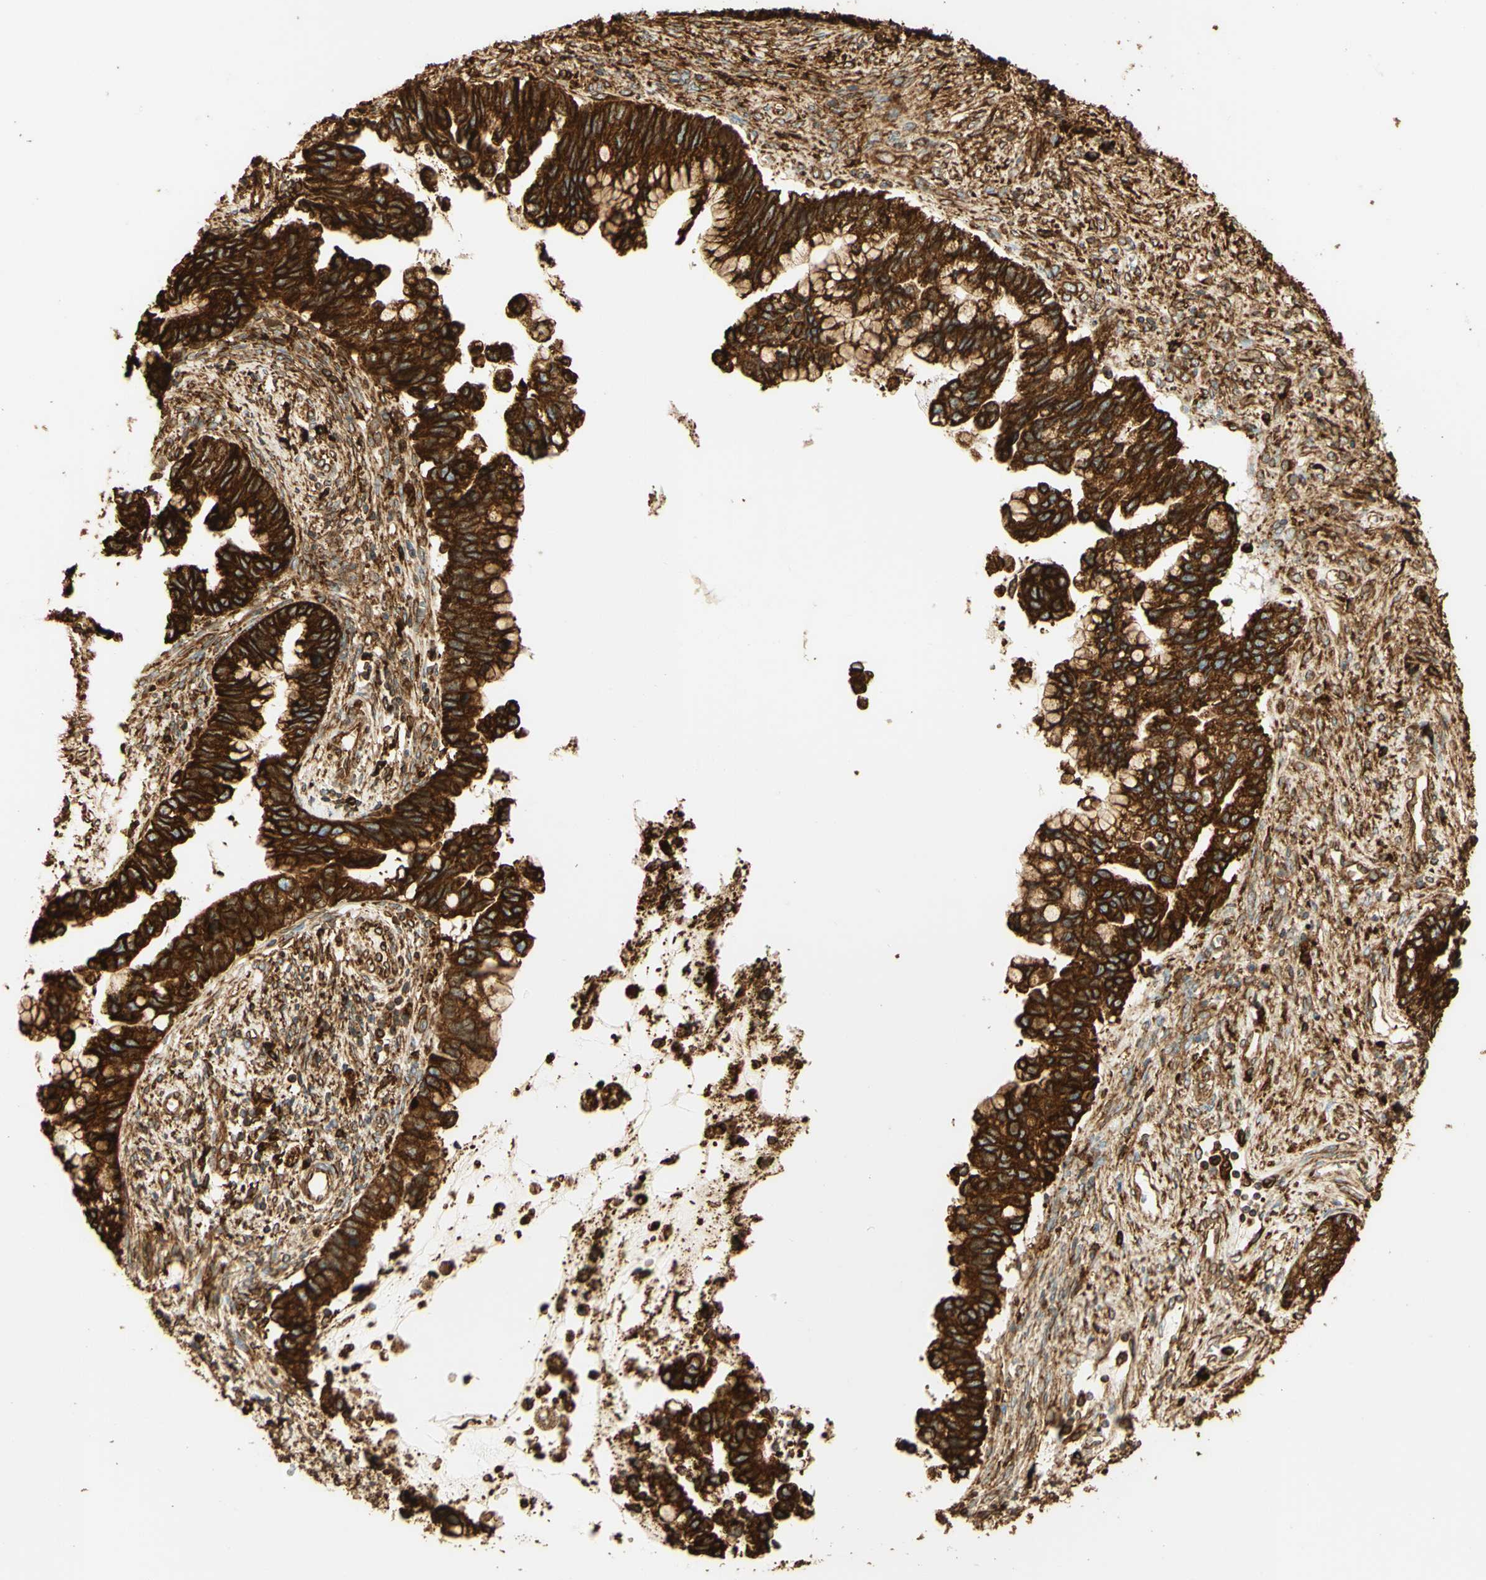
{"staining": {"intensity": "strong", "quantity": ">75%", "location": "cytoplasmic/membranous"}, "tissue": "cervical cancer", "cell_type": "Tumor cells", "image_type": "cancer", "snomed": [{"axis": "morphology", "description": "Adenocarcinoma, NOS"}, {"axis": "topography", "description": "Cervix"}], "caption": "Protein staining of cervical cancer (adenocarcinoma) tissue displays strong cytoplasmic/membranous expression in approximately >75% of tumor cells.", "gene": "CANX", "patient": {"sex": "female", "age": 44}}